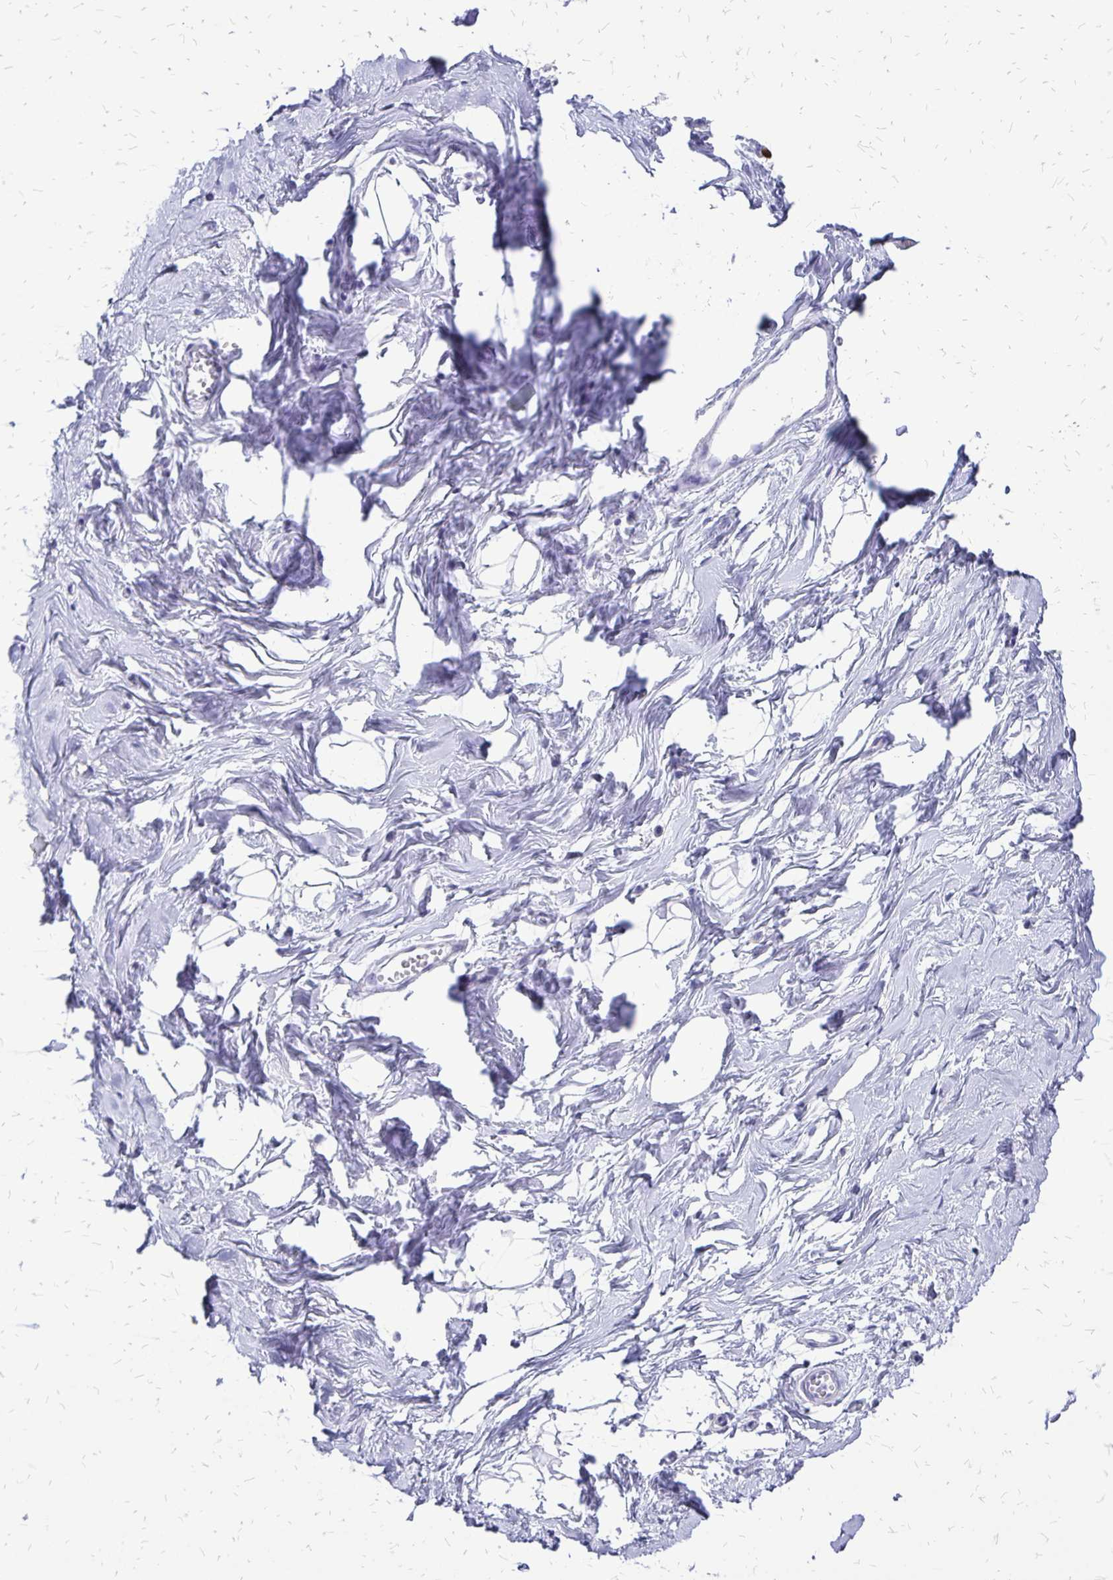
{"staining": {"intensity": "negative", "quantity": "none", "location": "none"}, "tissue": "breast", "cell_type": "Adipocytes", "image_type": "normal", "snomed": [{"axis": "morphology", "description": "Normal tissue, NOS"}, {"axis": "topography", "description": "Breast"}], "caption": "DAB (3,3'-diaminobenzidine) immunohistochemical staining of unremarkable breast reveals no significant staining in adipocytes. (Immunohistochemistry (ihc), brightfield microscopy, high magnification).", "gene": "HMGB3", "patient": {"sex": "female", "age": 45}}